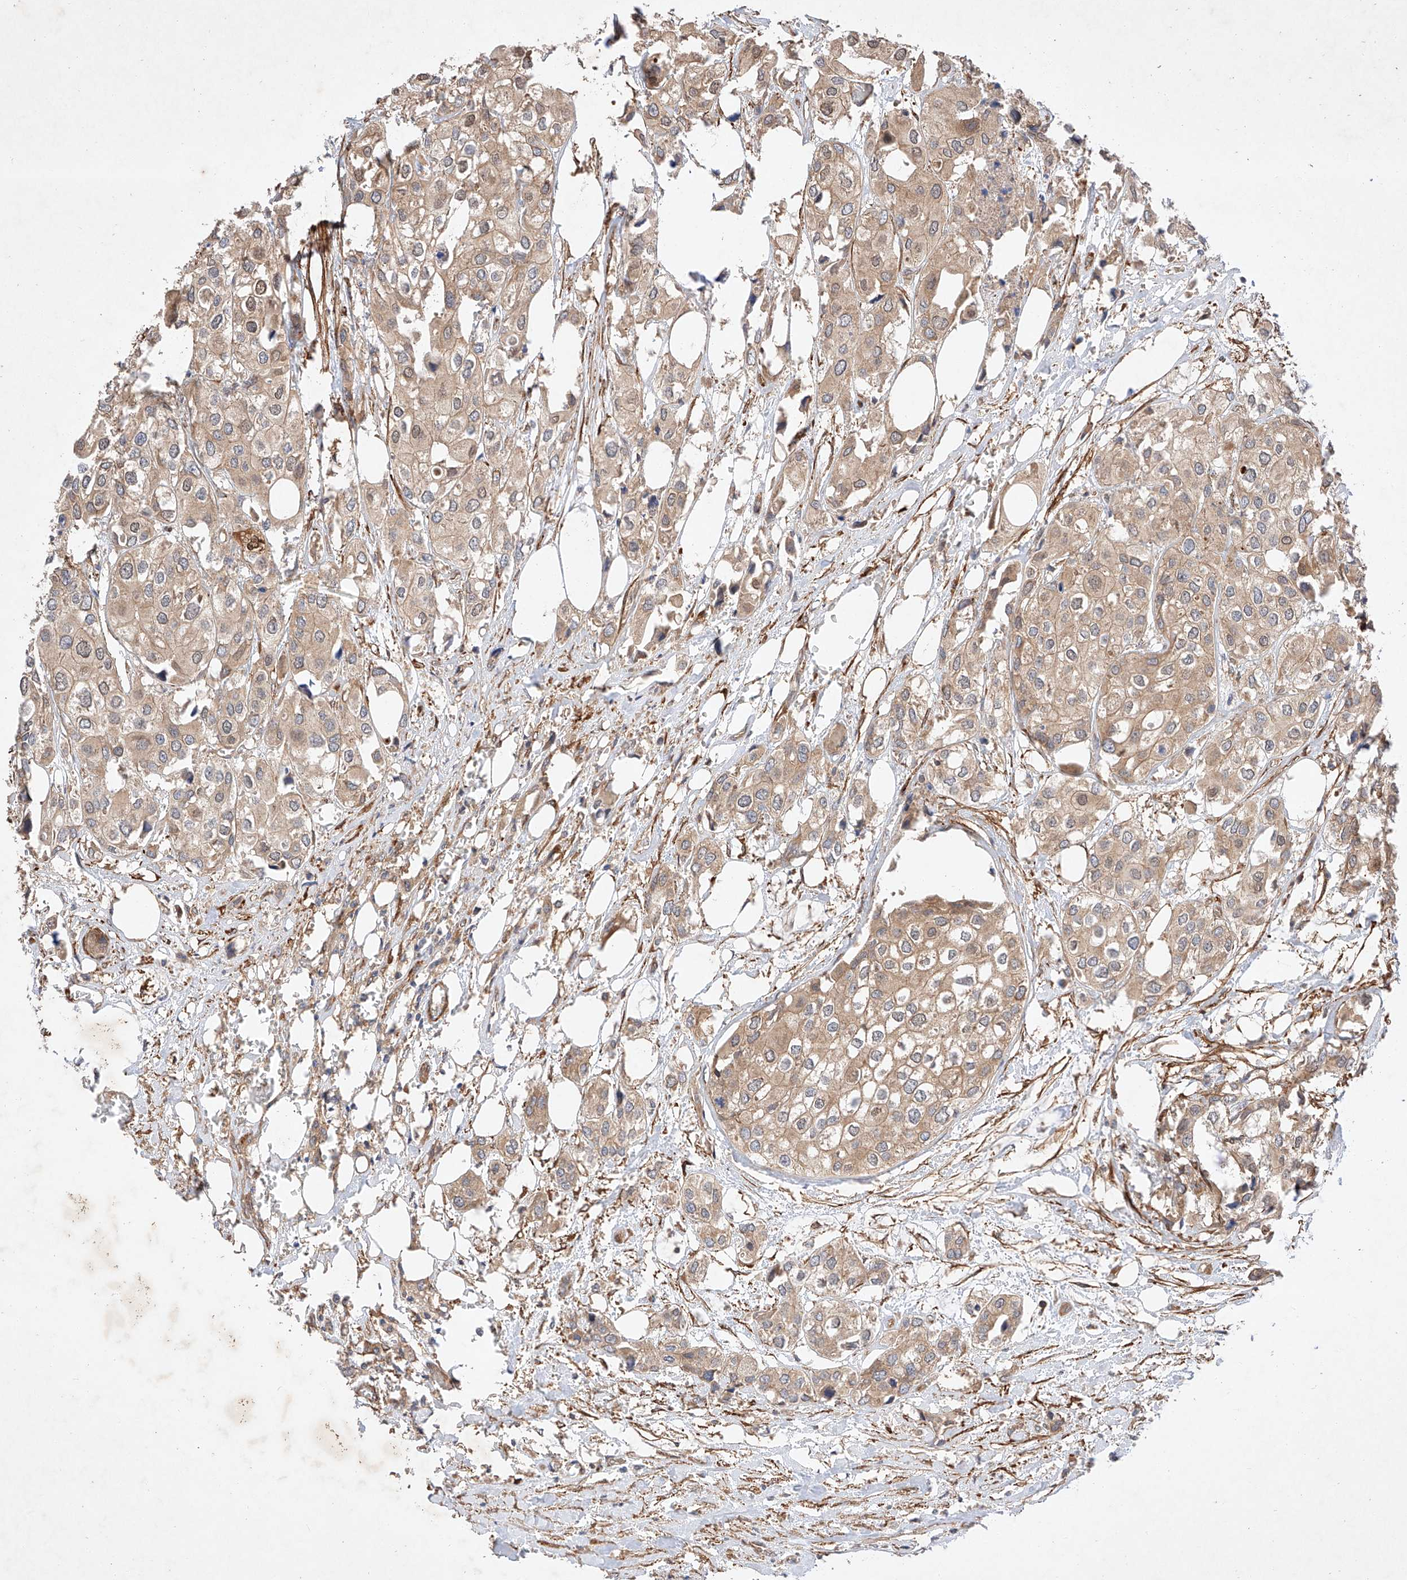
{"staining": {"intensity": "weak", "quantity": ">75%", "location": "cytoplasmic/membranous"}, "tissue": "urothelial cancer", "cell_type": "Tumor cells", "image_type": "cancer", "snomed": [{"axis": "morphology", "description": "Urothelial carcinoma, High grade"}, {"axis": "topography", "description": "Urinary bladder"}], "caption": "A high-resolution photomicrograph shows immunohistochemistry staining of urothelial cancer, which exhibits weak cytoplasmic/membranous expression in about >75% of tumor cells.", "gene": "RAB23", "patient": {"sex": "male", "age": 64}}